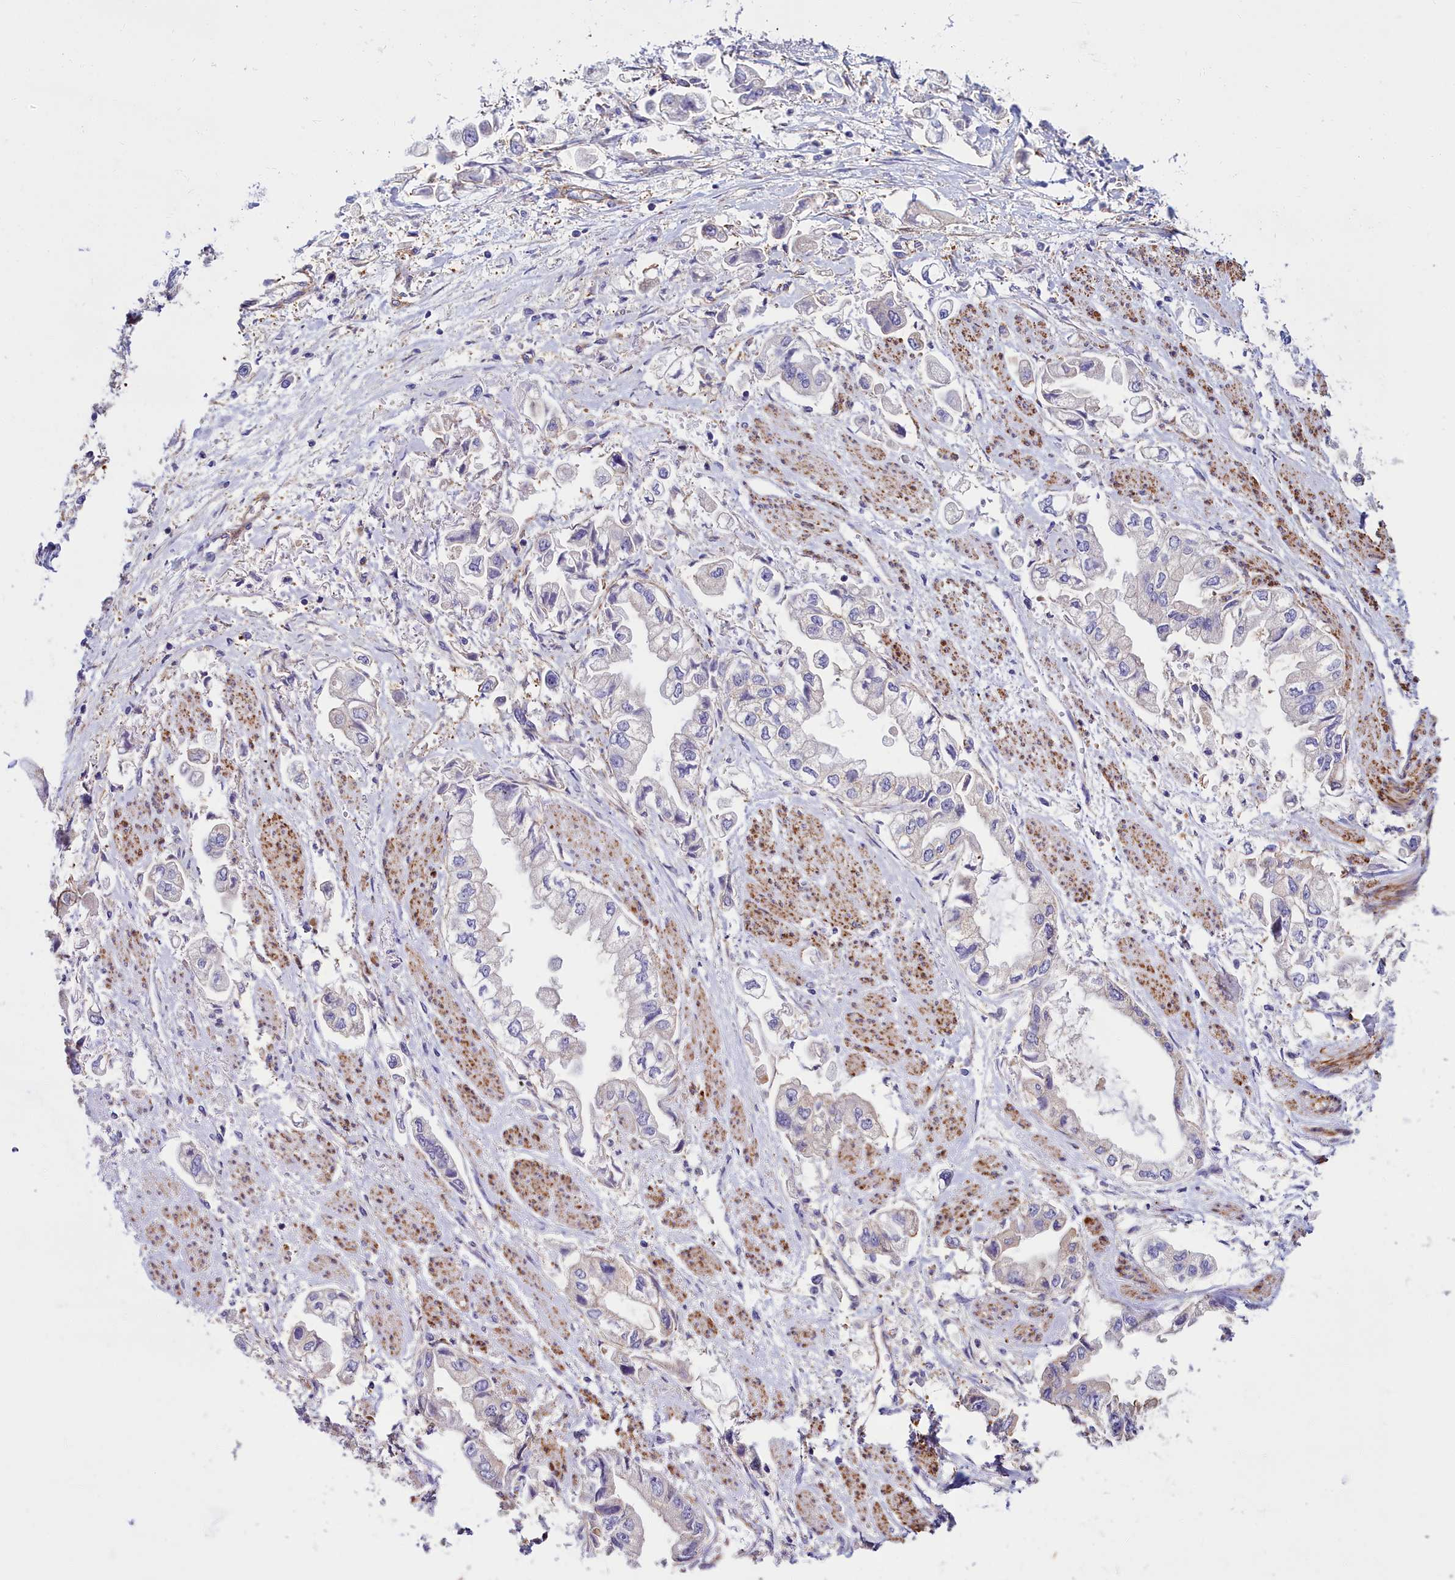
{"staining": {"intensity": "negative", "quantity": "none", "location": "none"}, "tissue": "stomach cancer", "cell_type": "Tumor cells", "image_type": "cancer", "snomed": [{"axis": "morphology", "description": "Adenocarcinoma, NOS"}, {"axis": "topography", "description": "Stomach"}], "caption": "Stomach adenocarcinoma stained for a protein using immunohistochemistry (IHC) demonstrates no staining tumor cells.", "gene": "FADS3", "patient": {"sex": "male", "age": 62}}